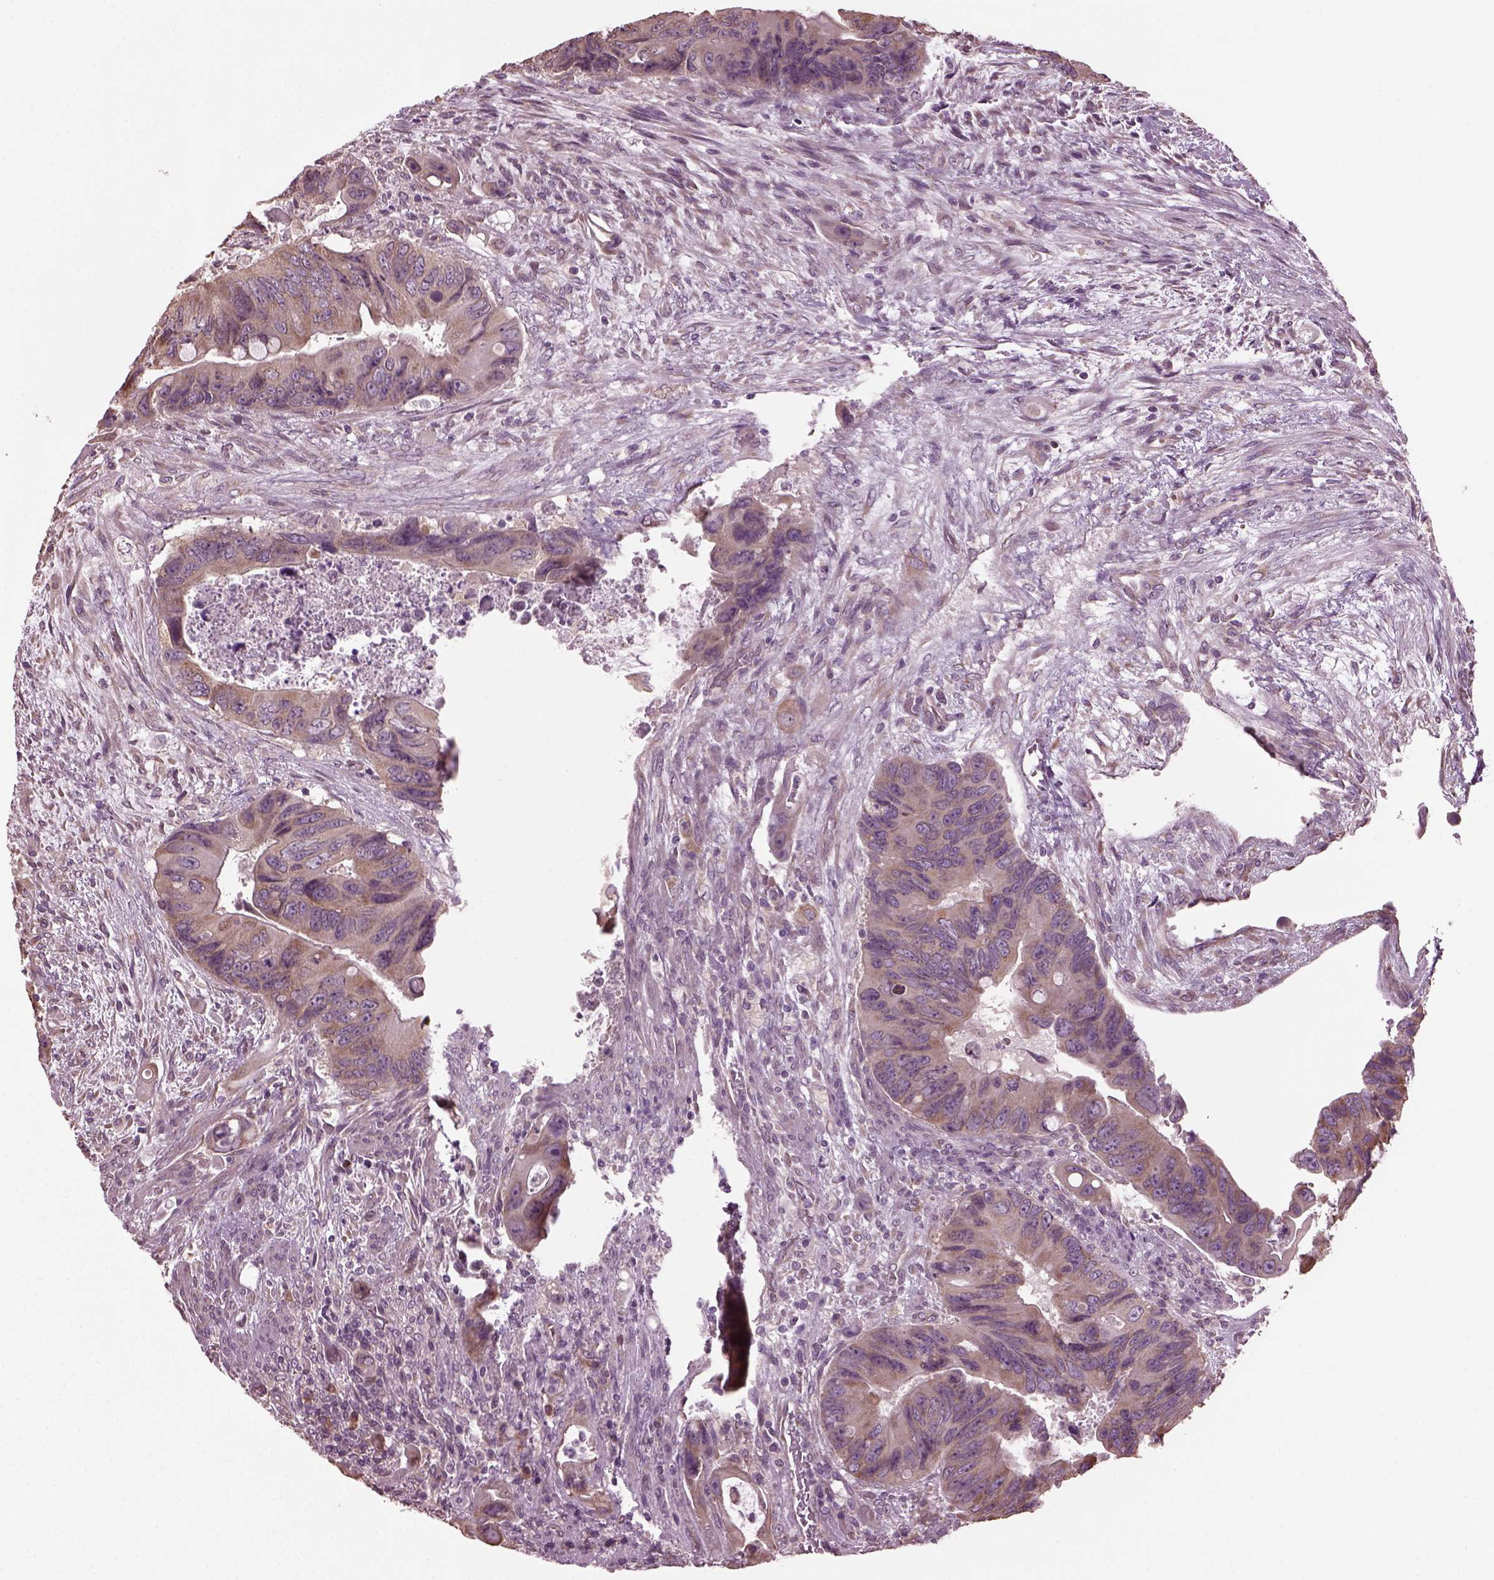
{"staining": {"intensity": "weak", "quantity": "<25%", "location": "cytoplasmic/membranous"}, "tissue": "colorectal cancer", "cell_type": "Tumor cells", "image_type": "cancer", "snomed": [{"axis": "morphology", "description": "Adenocarcinoma, NOS"}, {"axis": "topography", "description": "Rectum"}], "caption": "A photomicrograph of colorectal adenocarcinoma stained for a protein demonstrates no brown staining in tumor cells. (Stains: DAB immunohistochemistry with hematoxylin counter stain, Microscopy: brightfield microscopy at high magnification).", "gene": "CABP5", "patient": {"sex": "male", "age": 63}}